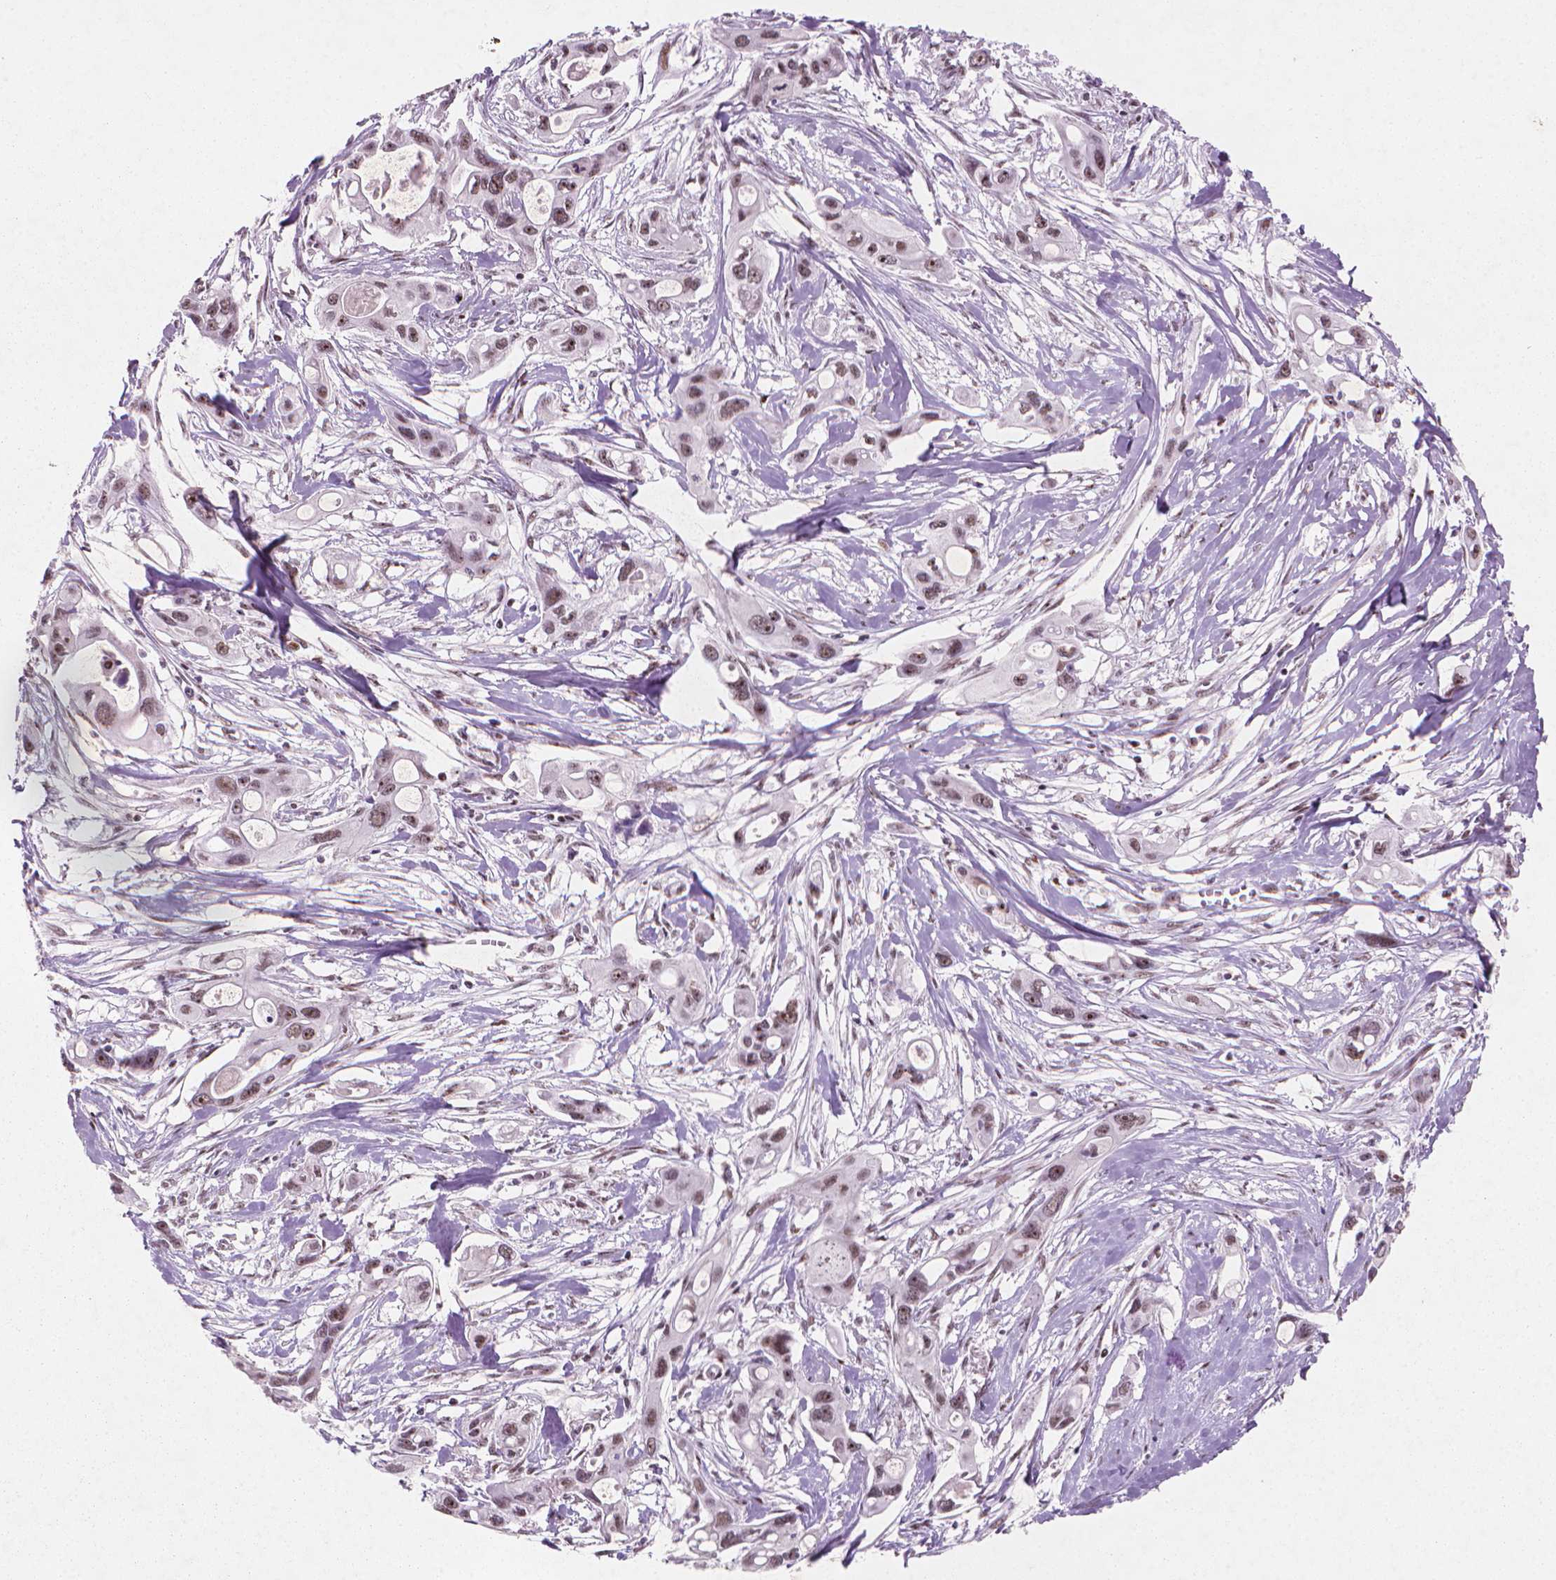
{"staining": {"intensity": "moderate", "quantity": ">75%", "location": "nuclear"}, "tissue": "pancreatic cancer", "cell_type": "Tumor cells", "image_type": "cancer", "snomed": [{"axis": "morphology", "description": "Adenocarcinoma, NOS"}, {"axis": "topography", "description": "Pancreas"}], "caption": "Immunohistochemistry image of adenocarcinoma (pancreatic) stained for a protein (brown), which demonstrates medium levels of moderate nuclear positivity in approximately >75% of tumor cells.", "gene": "HES7", "patient": {"sex": "male", "age": 60}}